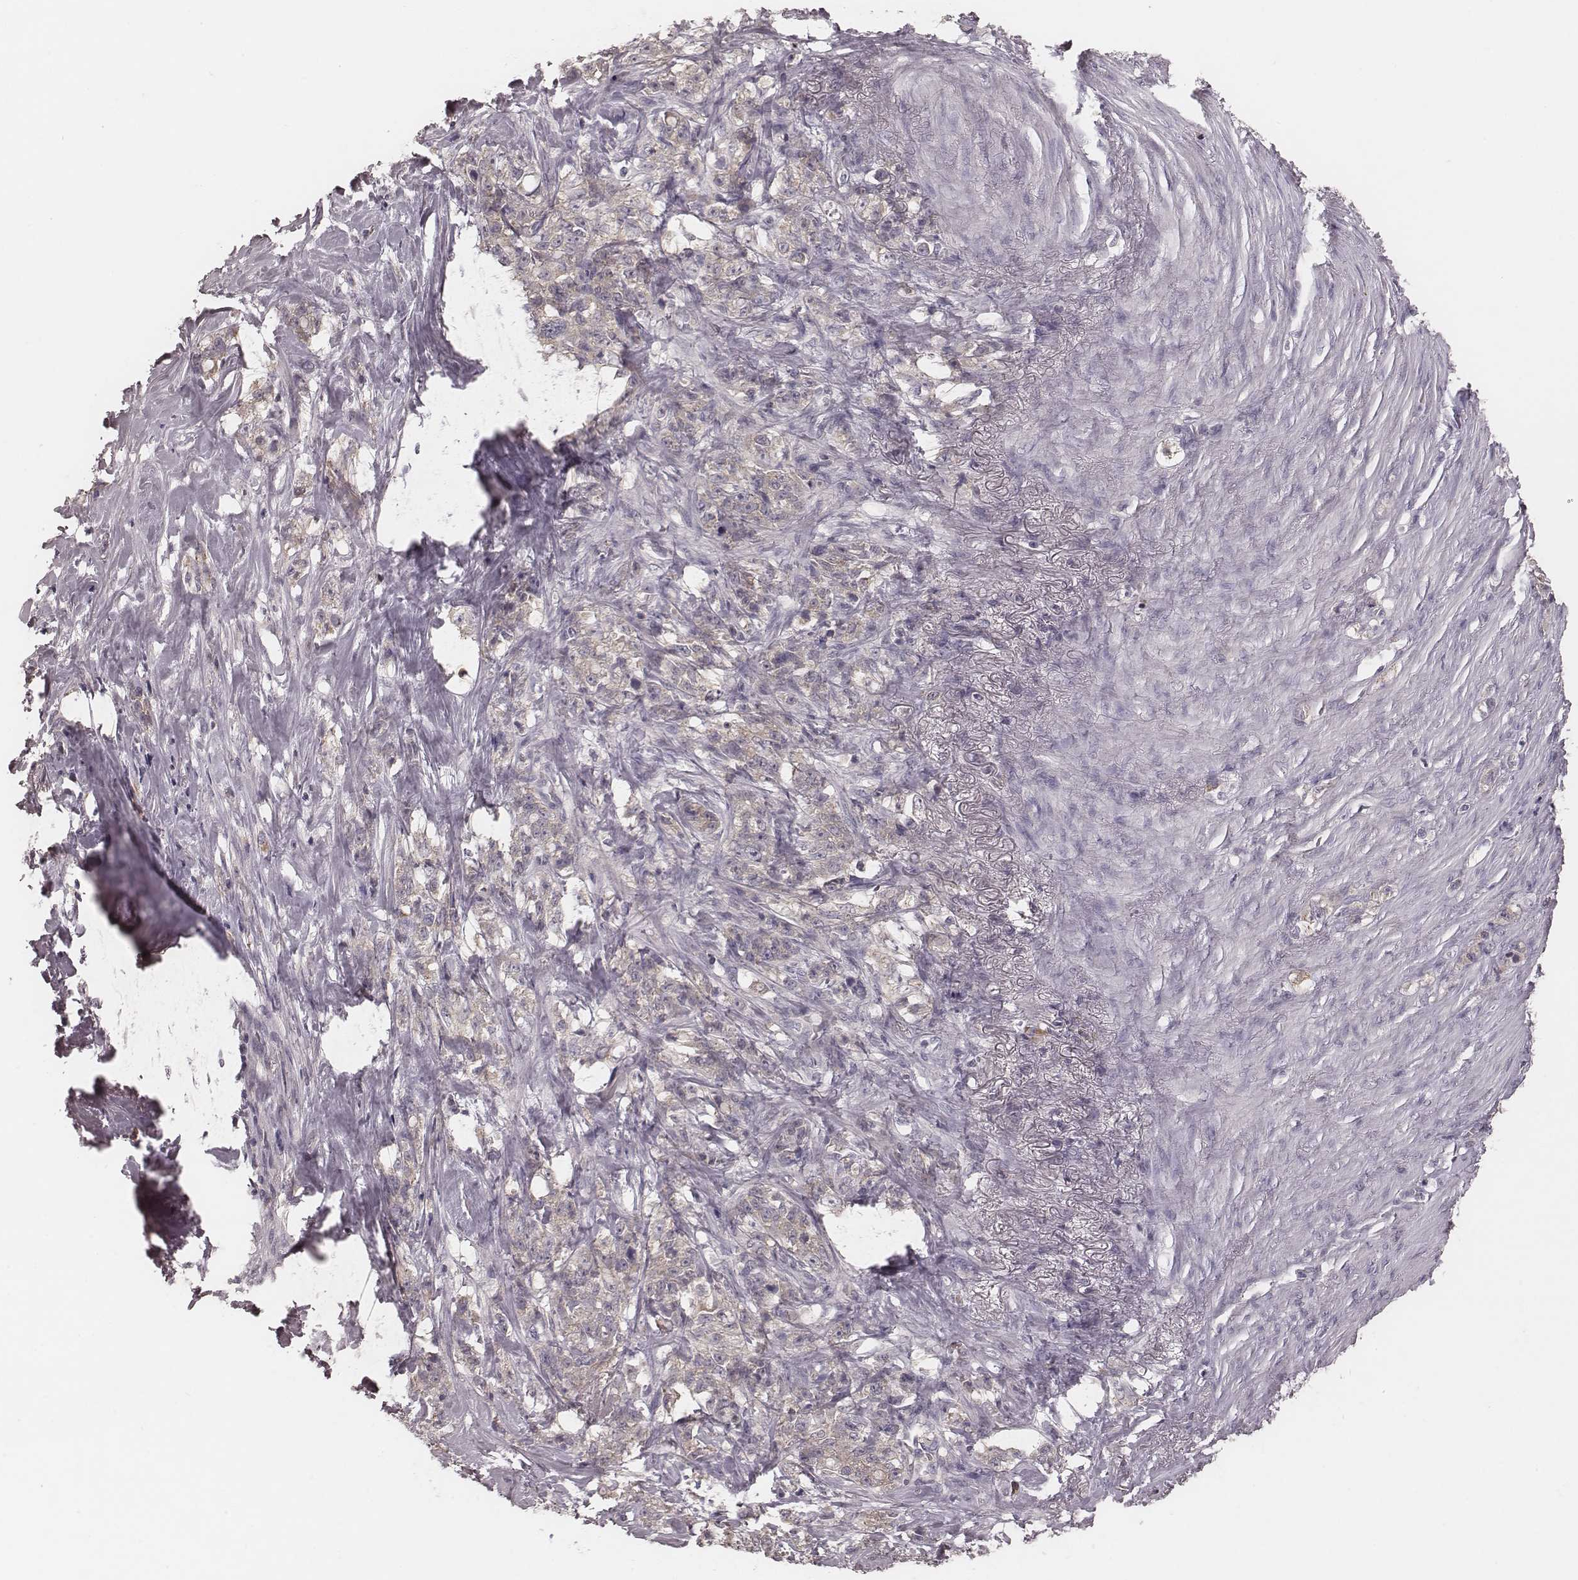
{"staining": {"intensity": "weak", "quantity": "25%-75%", "location": "cytoplasmic/membranous"}, "tissue": "stomach cancer", "cell_type": "Tumor cells", "image_type": "cancer", "snomed": [{"axis": "morphology", "description": "Adenocarcinoma, NOS"}, {"axis": "topography", "description": "Stomach, lower"}], "caption": "Stomach cancer (adenocarcinoma) stained with DAB (3,3'-diaminobenzidine) immunohistochemistry (IHC) reveals low levels of weak cytoplasmic/membranous expression in approximately 25%-75% of tumor cells.", "gene": "P2RX5", "patient": {"sex": "male", "age": 88}}